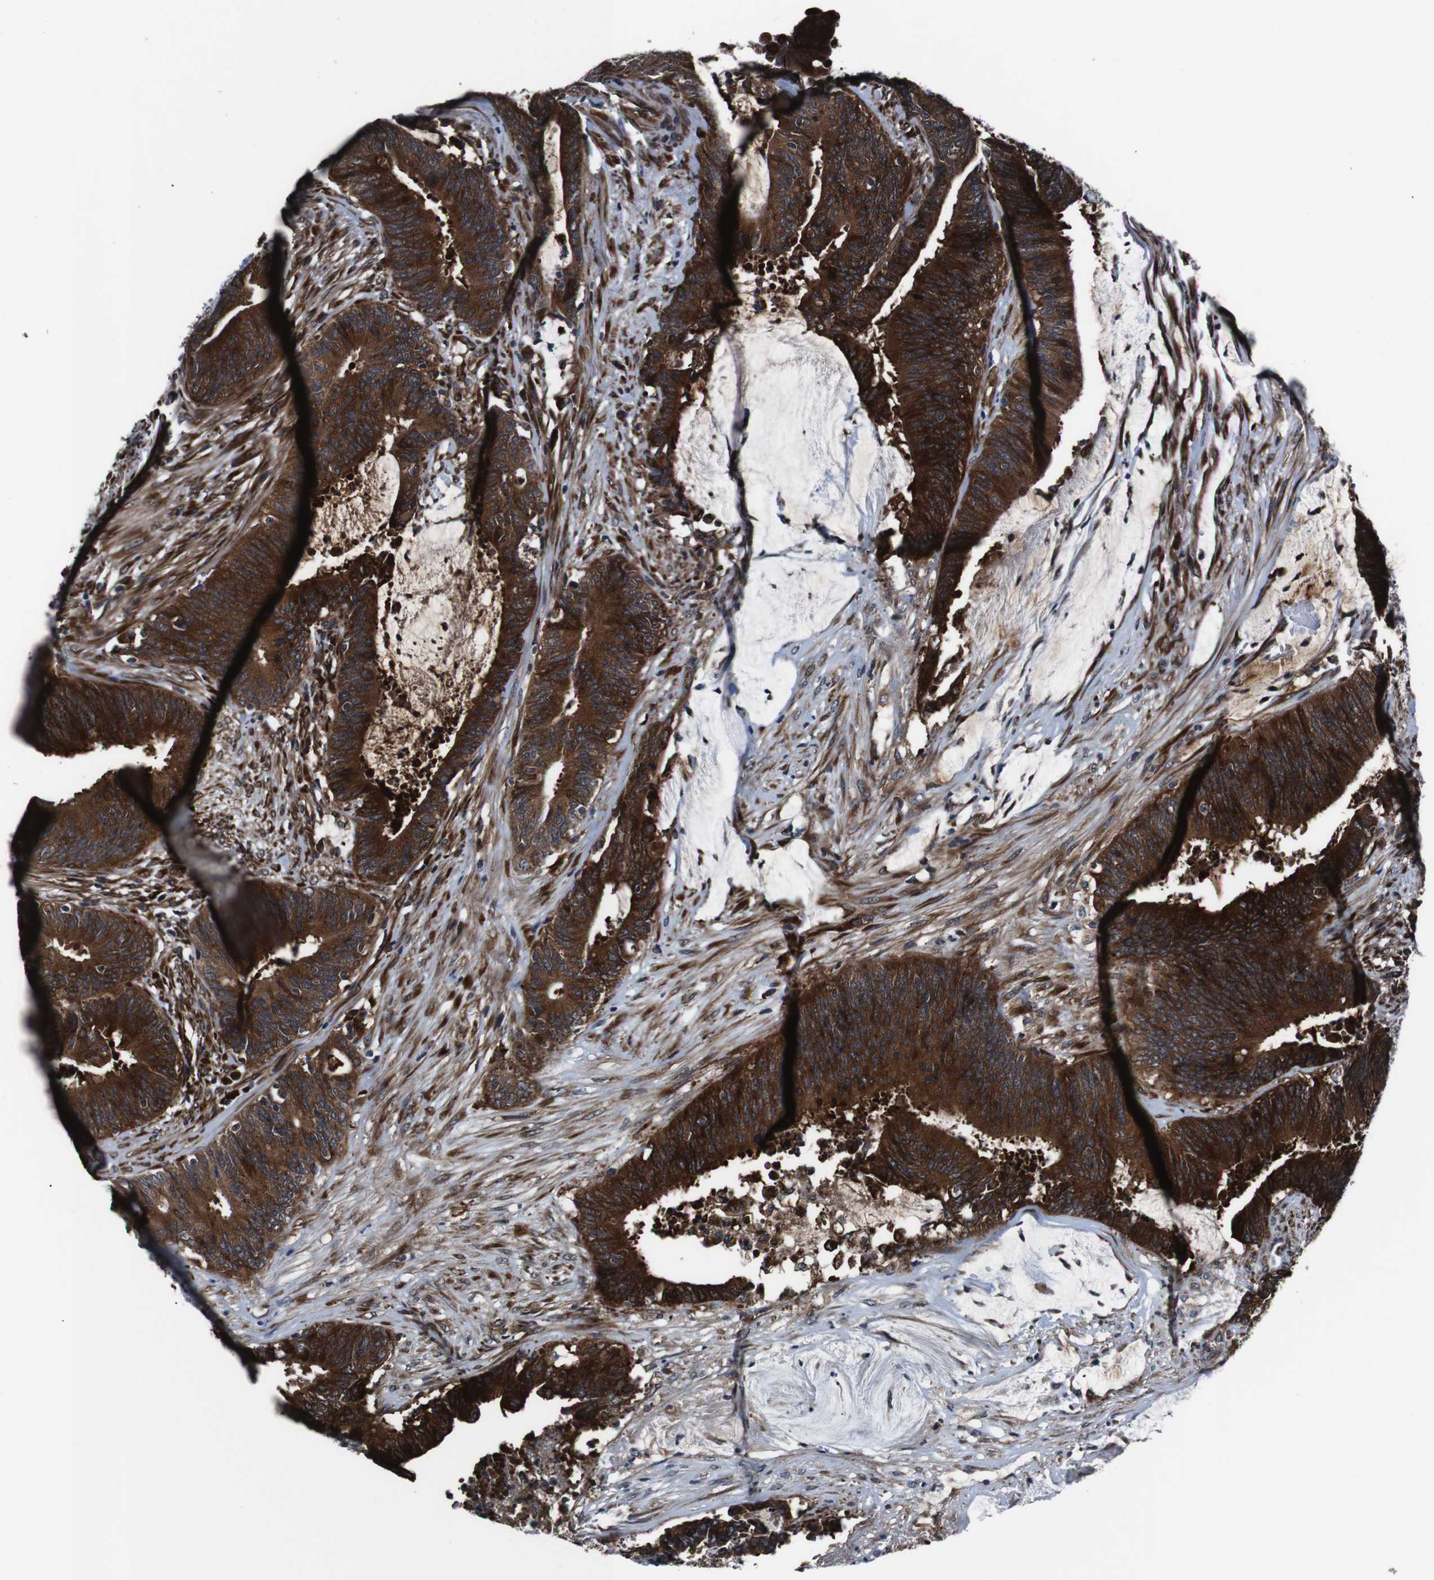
{"staining": {"intensity": "strong", "quantity": ">75%", "location": "cytoplasmic/membranous"}, "tissue": "colorectal cancer", "cell_type": "Tumor cells", "image_type": "cancer", "snomed": [{"axis": "morphology", "description": "Adenocarcinoma, NOS"}, {"axis": "topography", "description": "Rectum"}], "caption": "Tumor cells exhibit high levels of strong cytoplasmic/membranous expression in approximately >75% of cells in human adenocarcinoma (colorectal). Immunohistochemistry stains the protein in brown and the nuclei are stained blue.", "gene": "EIF4A2", "patient": {"sex": "female", "age": 66}}